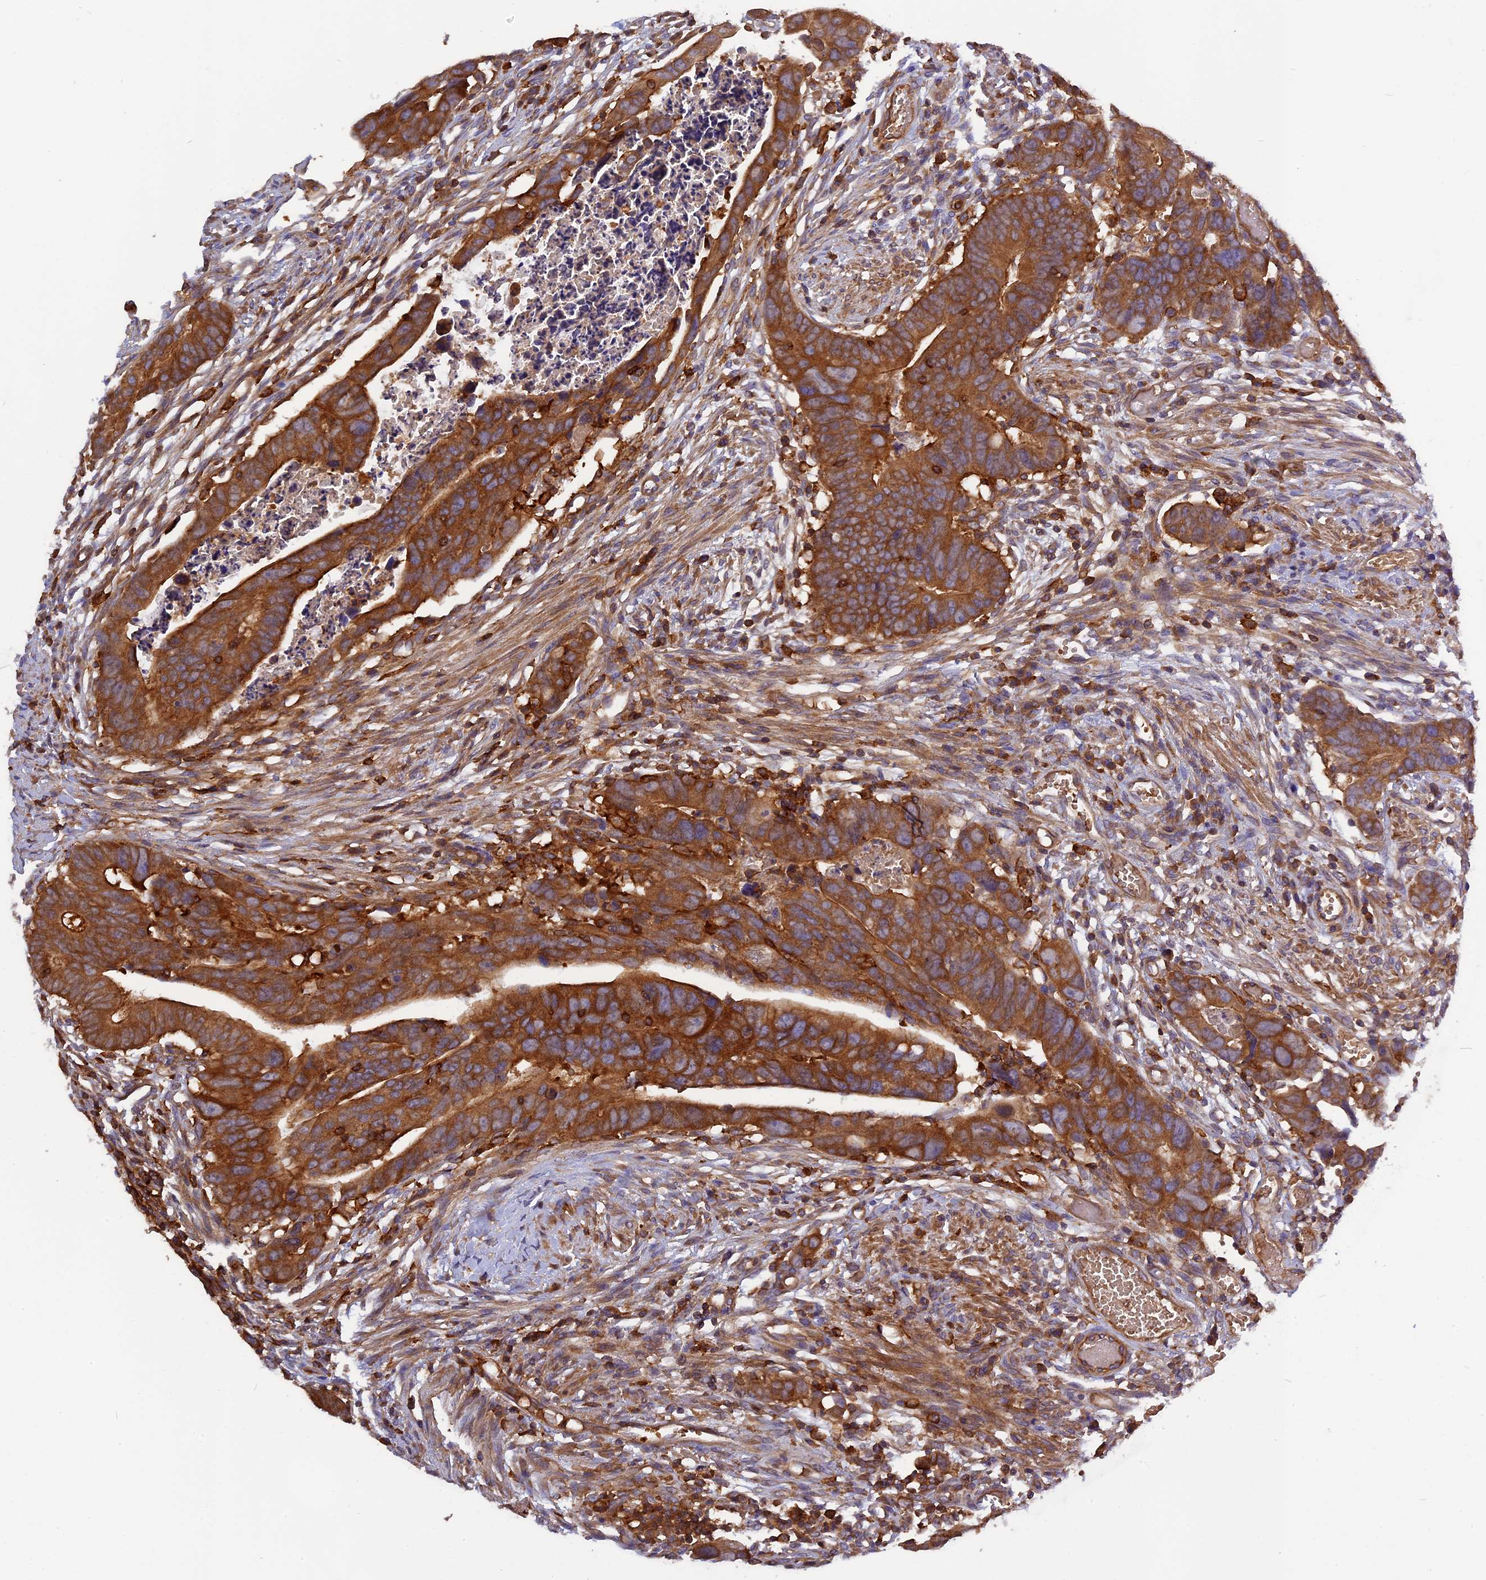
{"staining": {"intensity": "strong", "quantity": ">75%", "location": "cytoplasmic/membranous"}, "tissue": "colorectal cancer", "cell_type": "Tumor cells", "image_type": "cancer", "snomed": [{"axis": "morphology", "description": "Adenocarcinoma, NOS"}, {"axis": "topography", "description": "Rectum"}], "caption": "This micrograph exhibits immunohistochemistry (IHC) staining of human colorectal cancer, with high strong cytoplasmic/membranous expression in about >75% of tumor cells.", "gene": "MYO9B", "patient": {"sex": "female", "age": 65}}